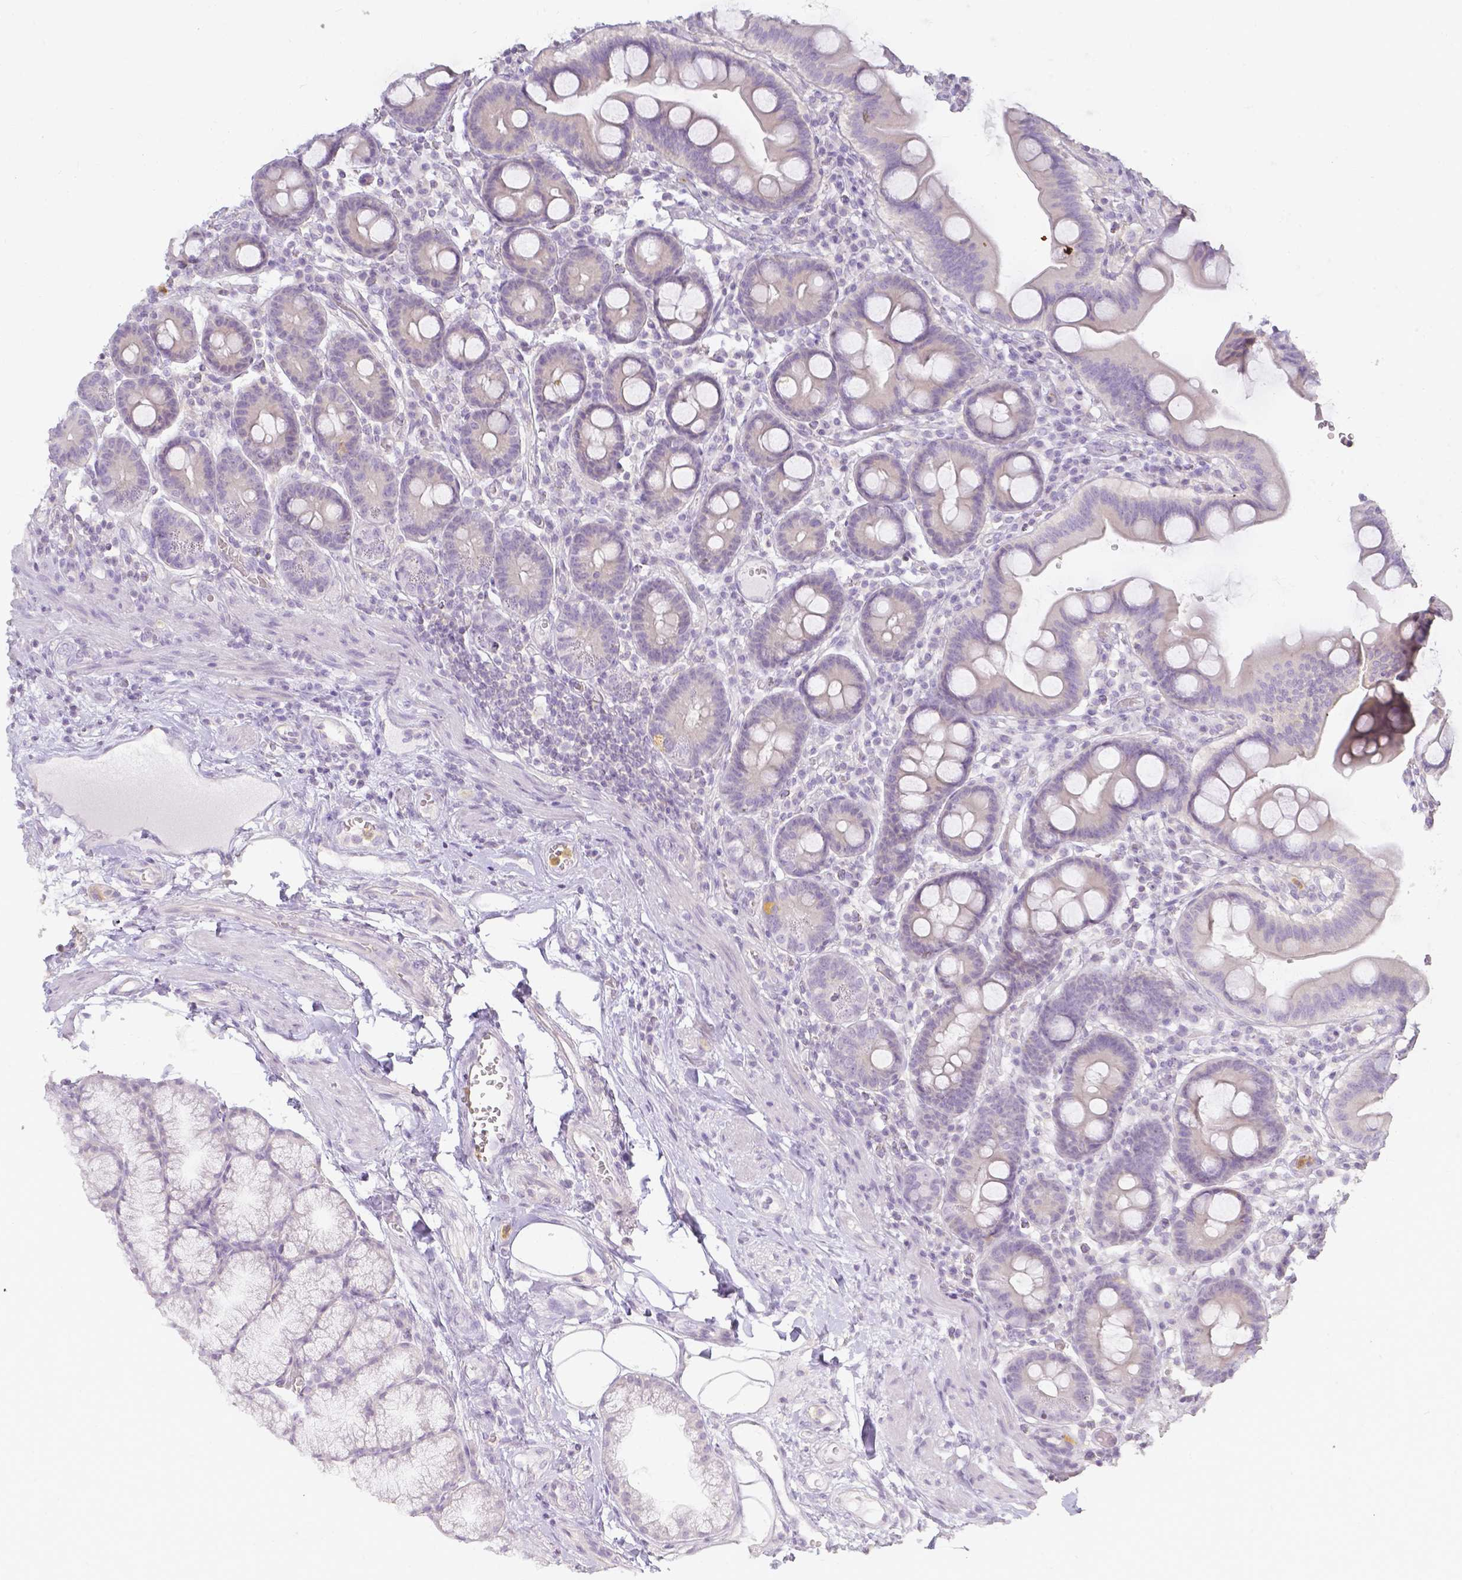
{"staining": {"intensity": "moderate", "quantity": "<25%", "location": "cytoplasmic/membranous"}, "tissue": "duodenum", "cell_type": "Glandular cells", "image_type": "normal", "snomed": [{"axis": "morphology", "description": "Normal tissue, NOS"}, {"axis": "topography", "description": "Duodenum"}], "caption": "Immunohistochemistry (DAB) staining of normal duodenum shows moderate cytoplasmic/membranous protein expression in about <25% of glandular cells. (DAB = brown stain, brightfield microscopy at high magnification).", "gene": "KCNH1", "patient": {"sex": "male", "age": 59}}